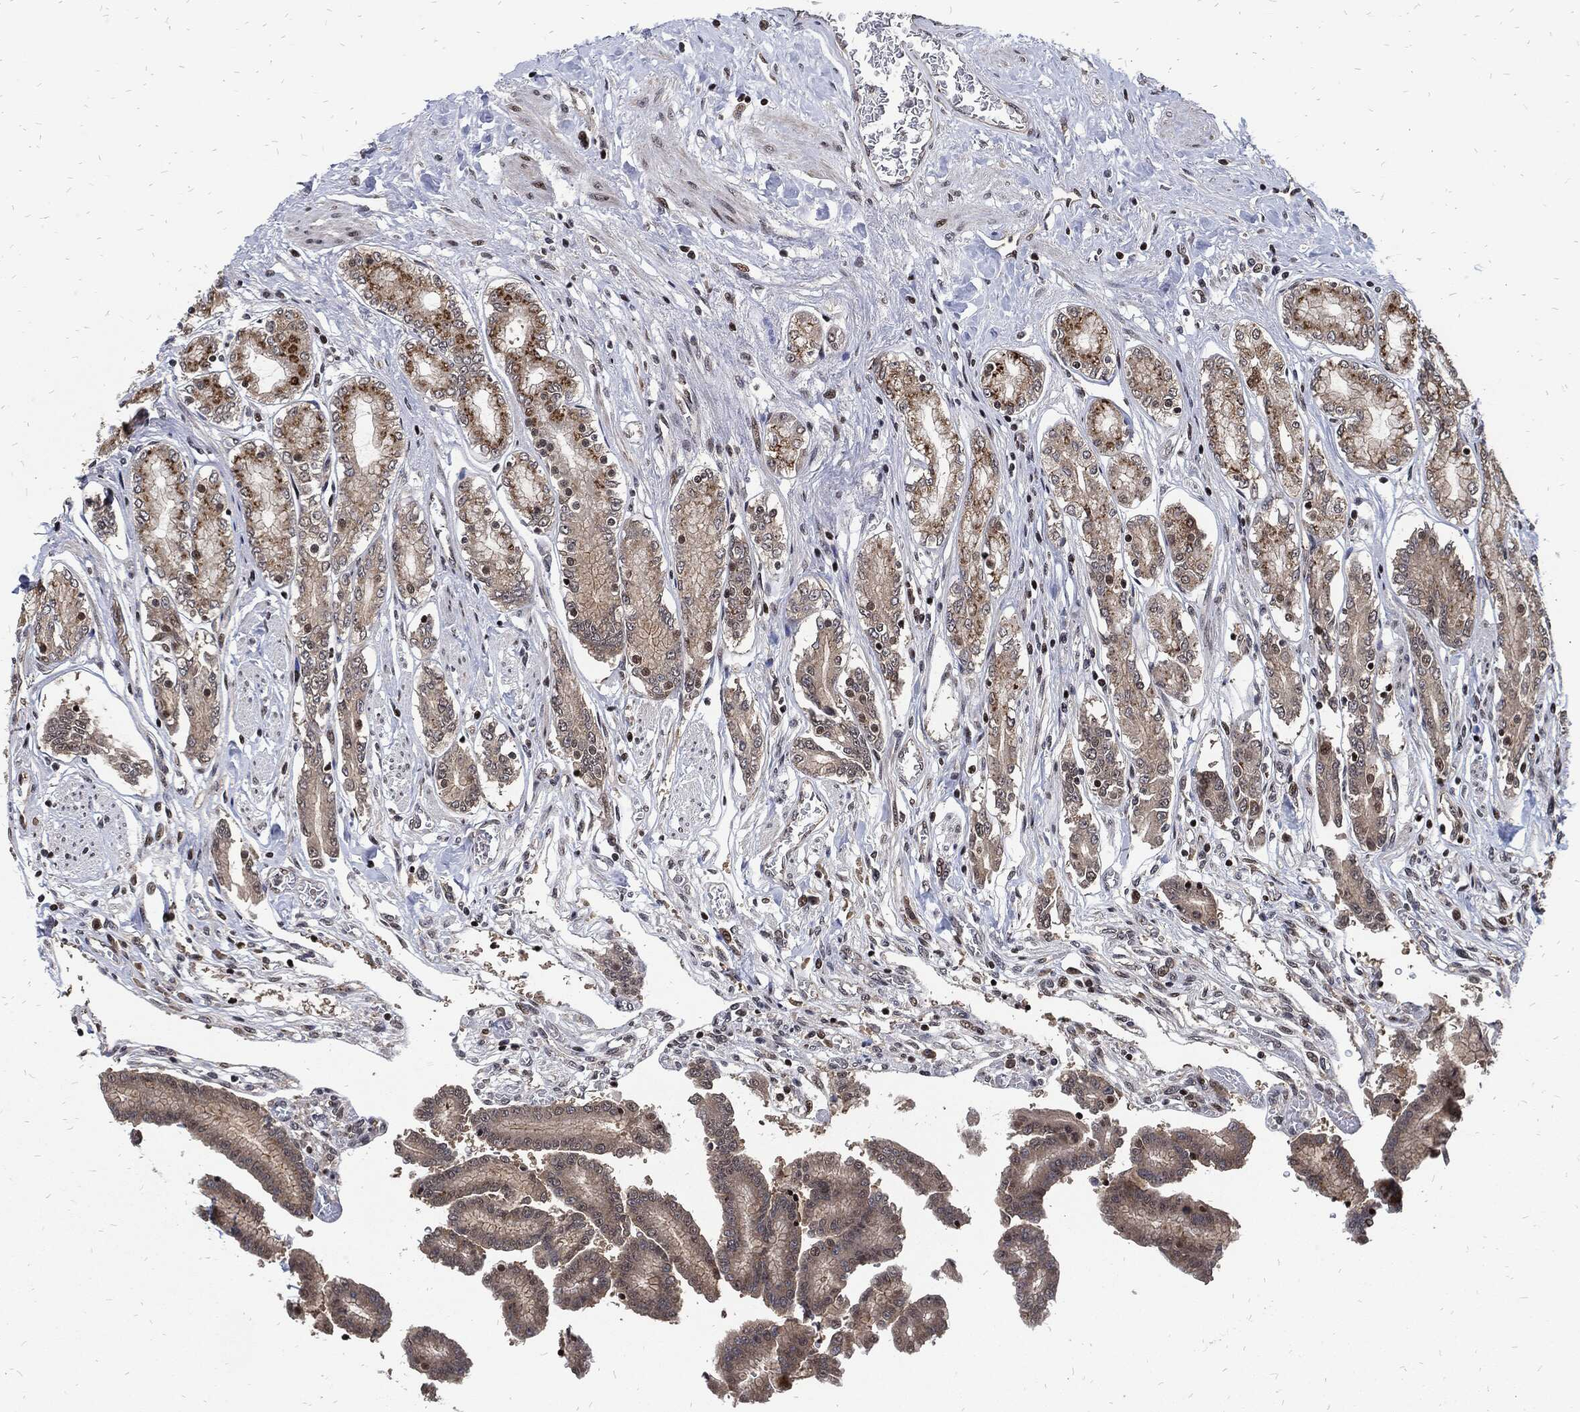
{"staining": {"intensity": "strong", "quantity": "<25%", "location": "cytoplasmic/membranous"}, "tissue": "stomach", "cell_type": "Glandular cells", "image_type": "normal", "snomed": [{"axis": "morphology", "description": "Normal tissue, NOS"}, {"axis": "morphology", "description": "Adenocarcinoma, NOS"}, {"axis": "morphology", "description": "Adenocarcinoma, High grade"}, {"axis": "topography", "description": "Stomach, upper"}, {"axis": "topography", "description": "Stomach"}], "caption": "Normal stomach reveals strong cytoplasmic/membranous staining in about <25% of glandular cells, visualized by immunohistochemistry.", "gene": "ZNF775", "patient": {"sex": "female", "age": 65}}